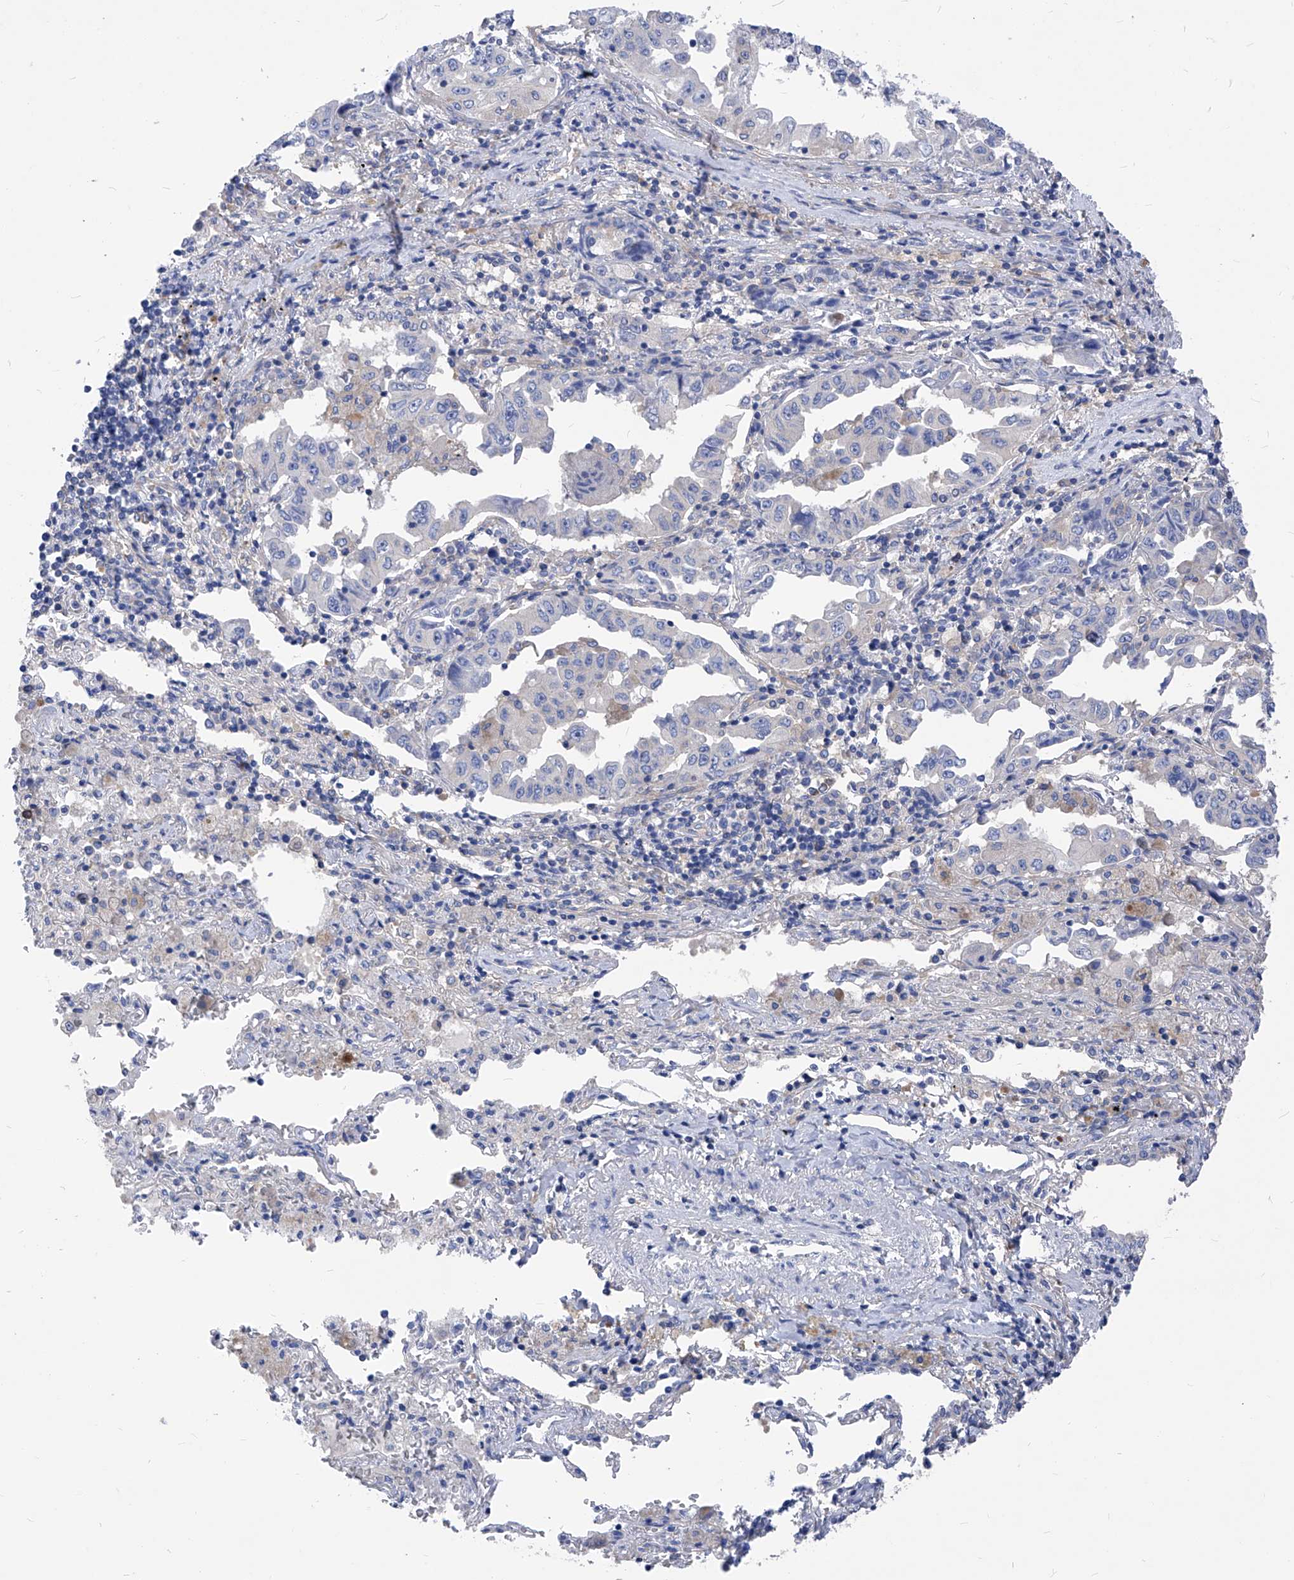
{"staining": {"intensity": "negative", "quantity": "none", "location": "none"}, "tissue": "lung cancer", "cell_type": "Tumor cells", "image_type": "cancer", "snomed": [{"axis": "morphology", "description": "Adenocarcinoma, NOS"}, {"axis": "topography", "description": "Lung"}], "caption": "Immunohistochemical staining of lung cancer (adenocarcinoma) demonstrates no significant expression in tumor cells.", "gene": "XPNPEP1", "patient": {"sex": "female", "age": 51}}